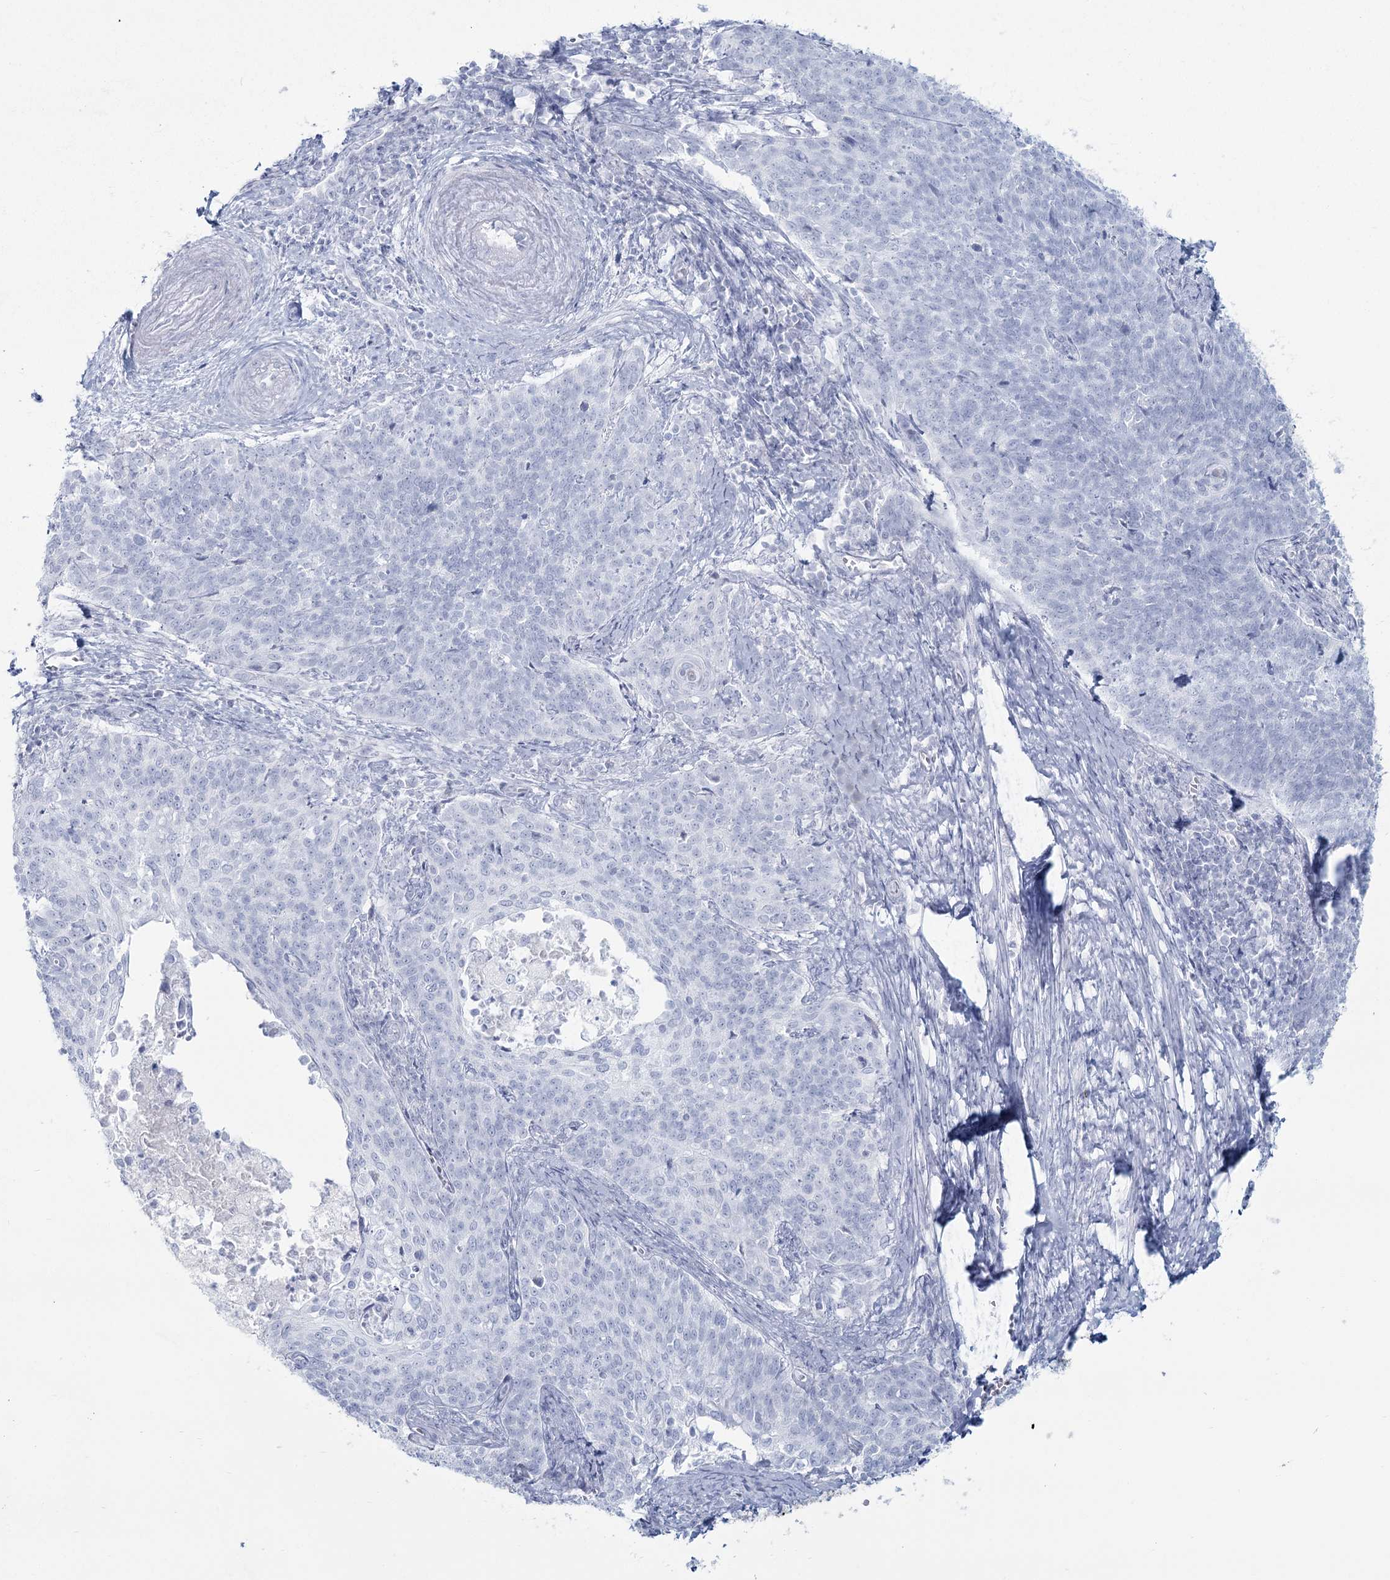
{"staining": {"intensity": "negative", "quantity": "none", "location": "none"}, "tissue": "cervical cancer", "cell_type": "Tumor cells", "image_type": "cancer", "snomed": [{"axis": "morphology", "description": "Squamous cell carcinoma, NOS"}, {"axis": "topography", "description": "Cervix"}], "caption": "Protein analysis of cervical squamous cell carcinoma exhibits no significant staining in tumor cells.", "gene": "SLC6A19", "patient": {"sex": "female", "age": 39}}